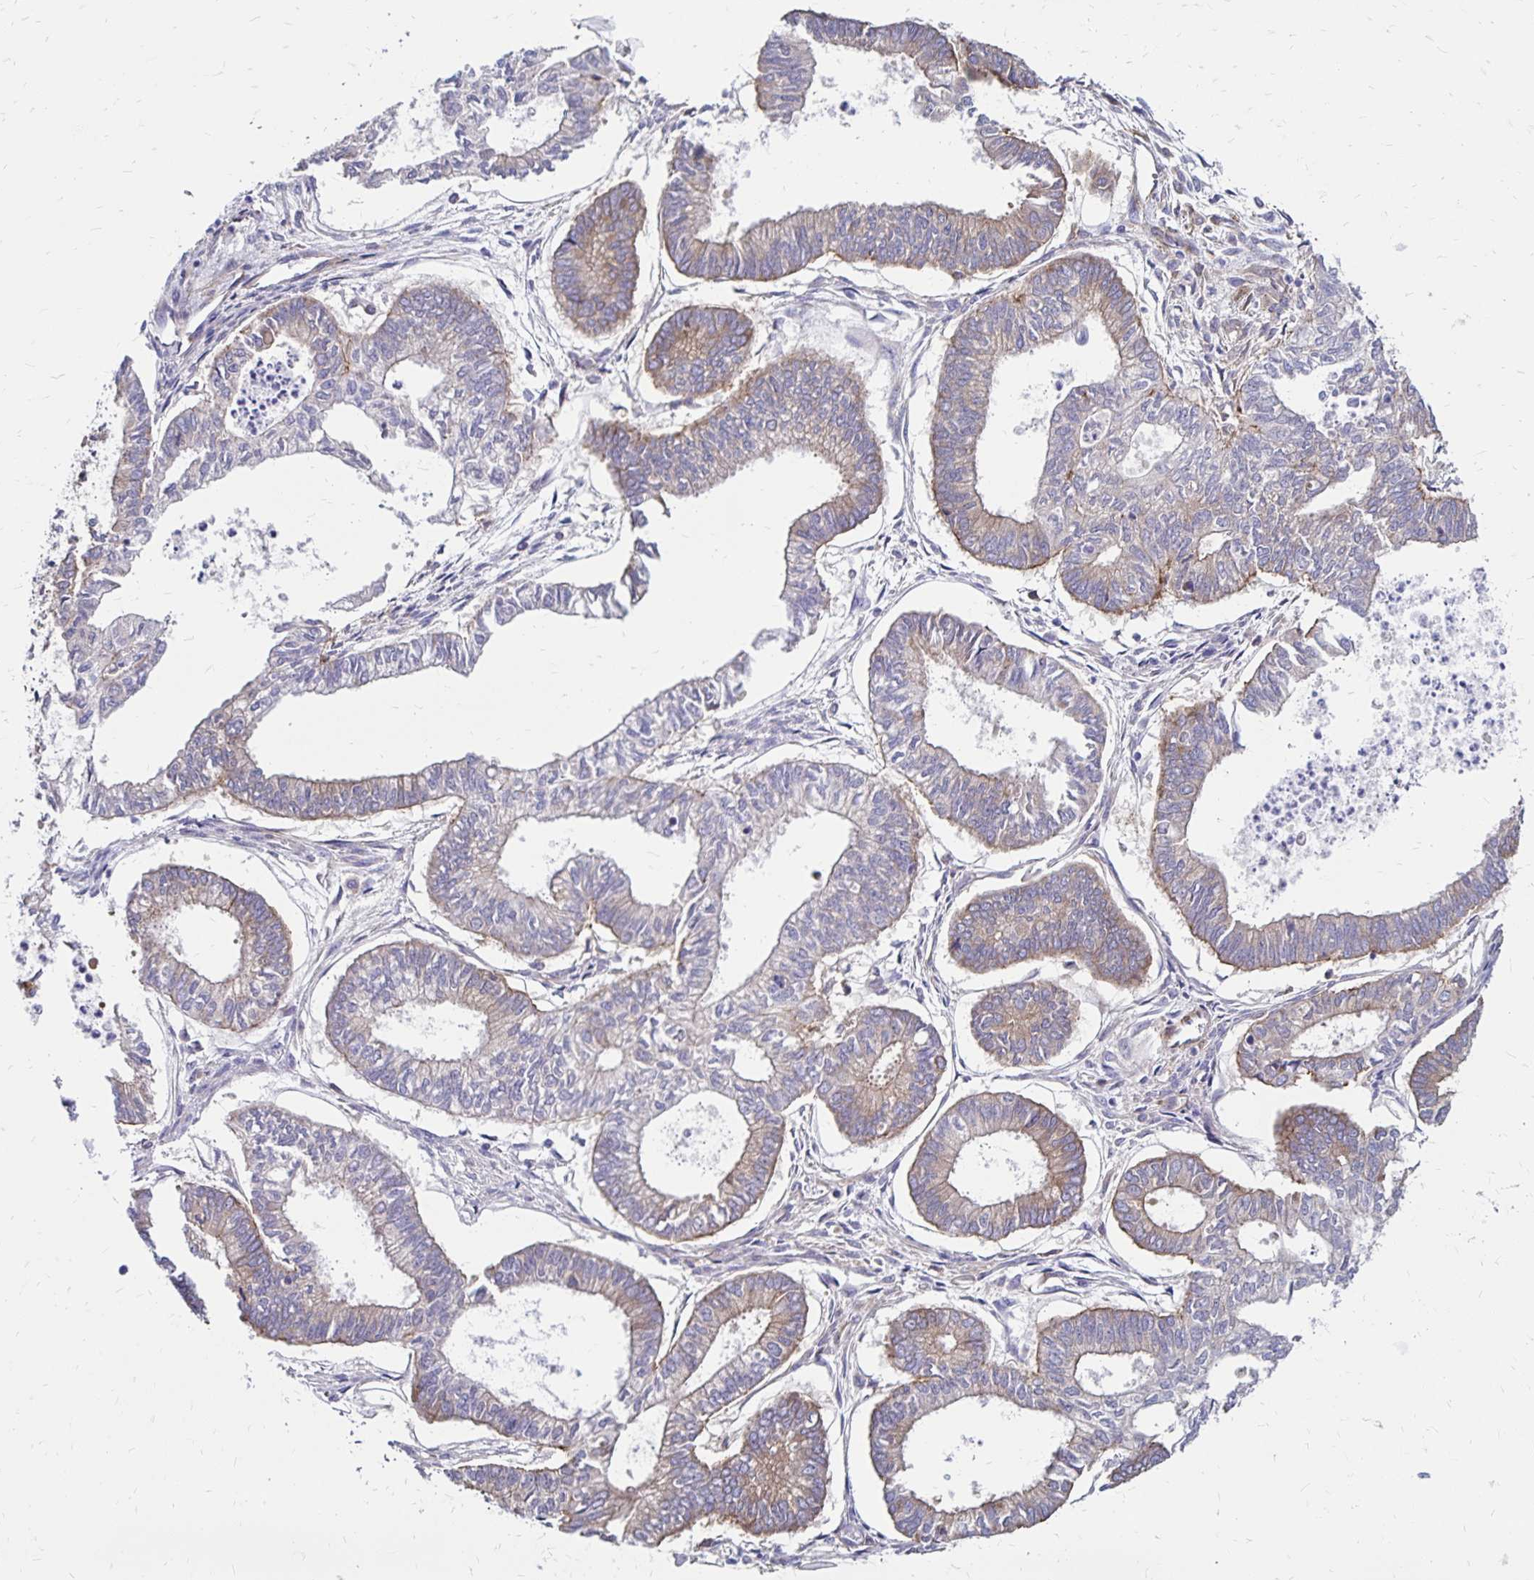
{"staining": {"intensity": "weak", "quantity": "25%-75%", "location": "cytoplasmic/membranous"}, "tissue": "ovarian cancer", "cell_type": "Tumor cells", "image_type": "cancer", "snomed": [{"axis": "morphology", "description": "Carcinoma, endometroid"}, {"axis": "topography", "description": "Ovary"}], "caption": "Human endometroid carcinoma (ovarian) stained with a brown dye reveals weak cytoplasmic/membranous positive staining in about 25%-75% of tumor cells.", "gene": "TNS3", "patient": {"sex": "female", "age": 64}}